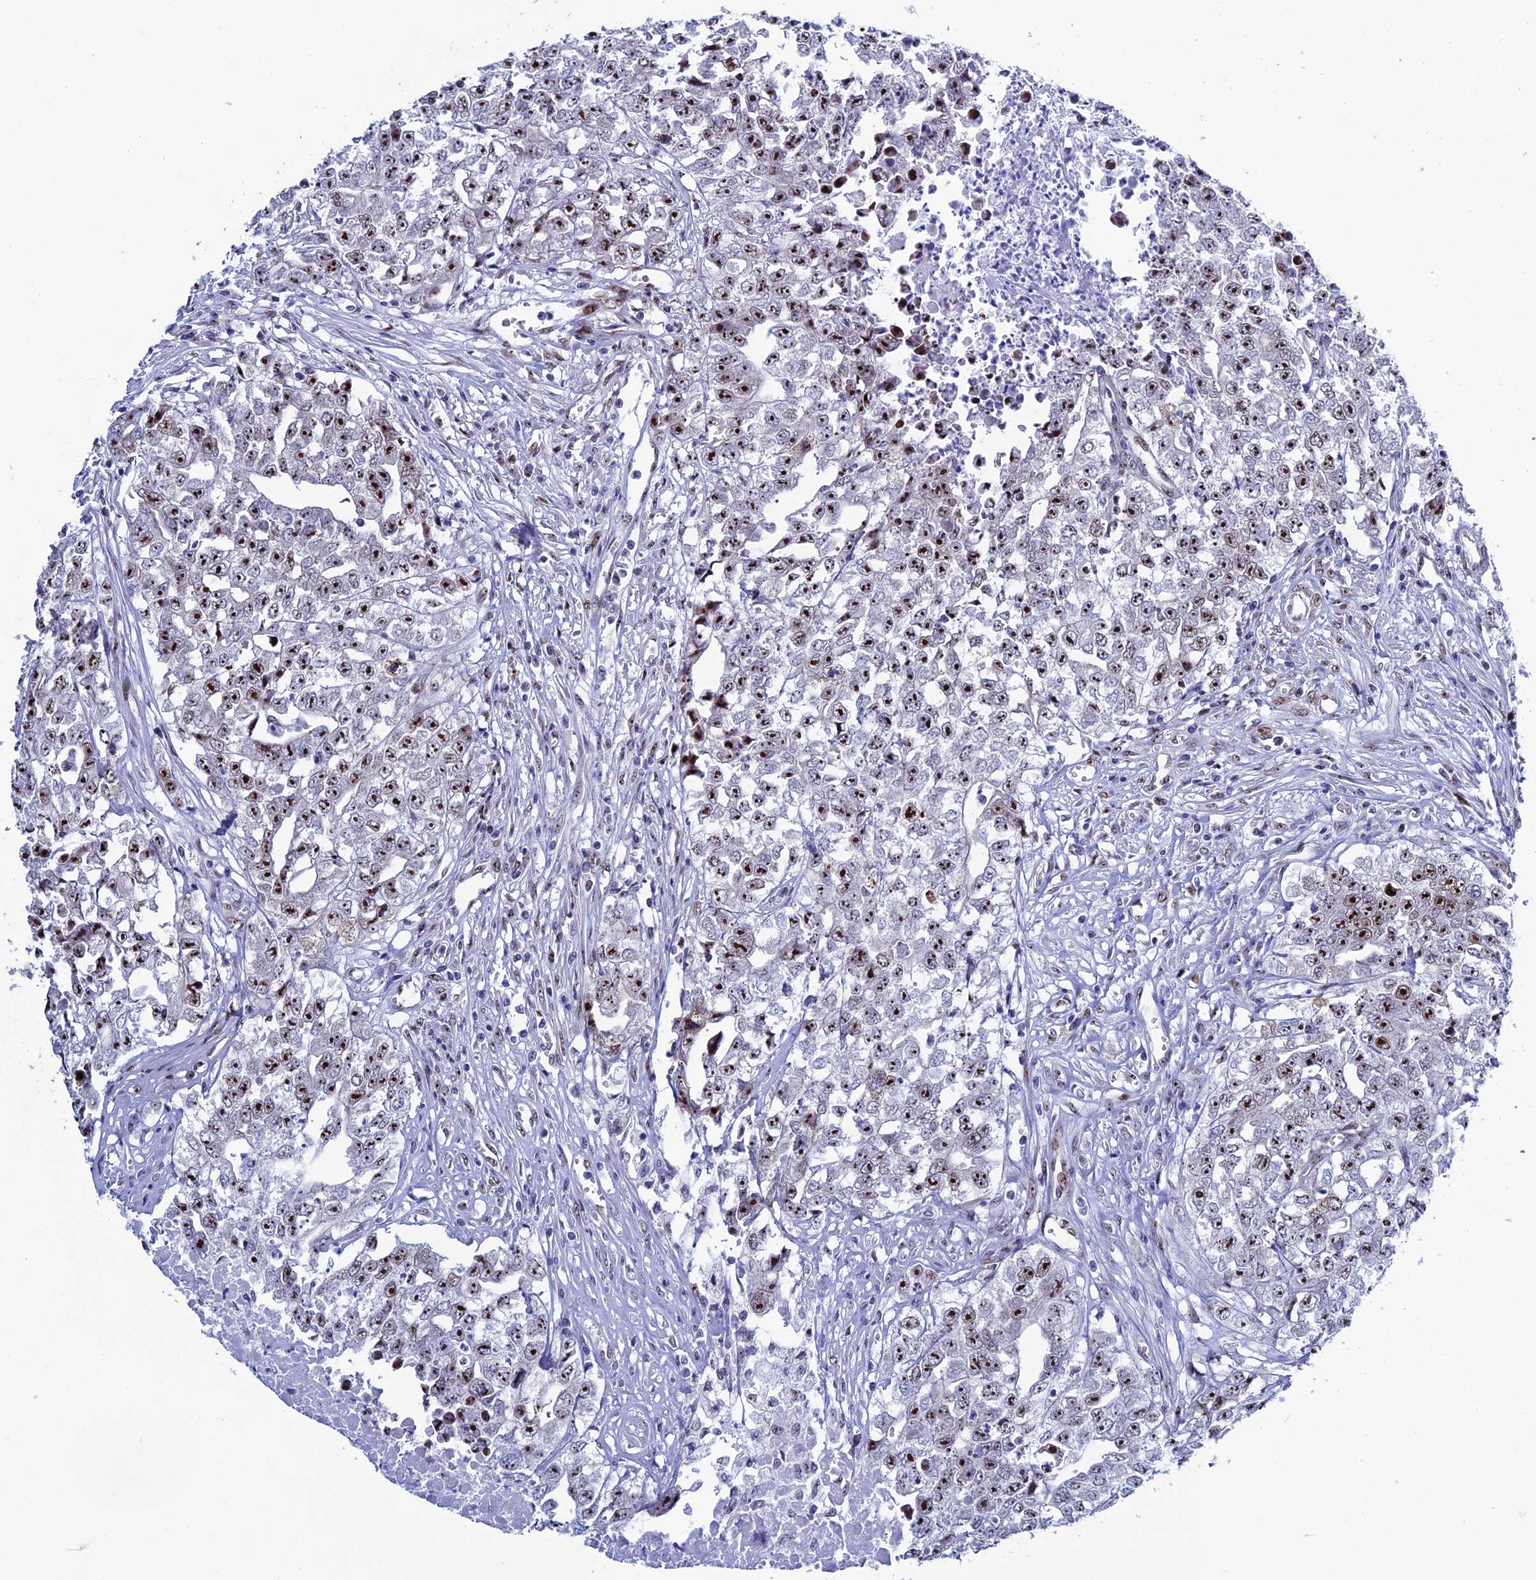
{"staining": {"intensity": "strong", "quantity": ">75%", "location": "nuclear"}, "tissue": "testis cancer", "cell_type": "Tumor cells", "image_type": "cancer", "snomed": [{"axis": "morphology", "description": "Seminoma, NOS"}, {"axis": "morphology", "description": "Carcinoma, Embryonal, NOS"}, {"axis": "topography", "description": "Testis"}], "caption": "Immunohistochemistry of seminoma (testis) shows high levels of strong nuclear staining in about >75% of tumor cells.", "gene": "CCDC86", "patient": {"sex": "male", "age": 43}}